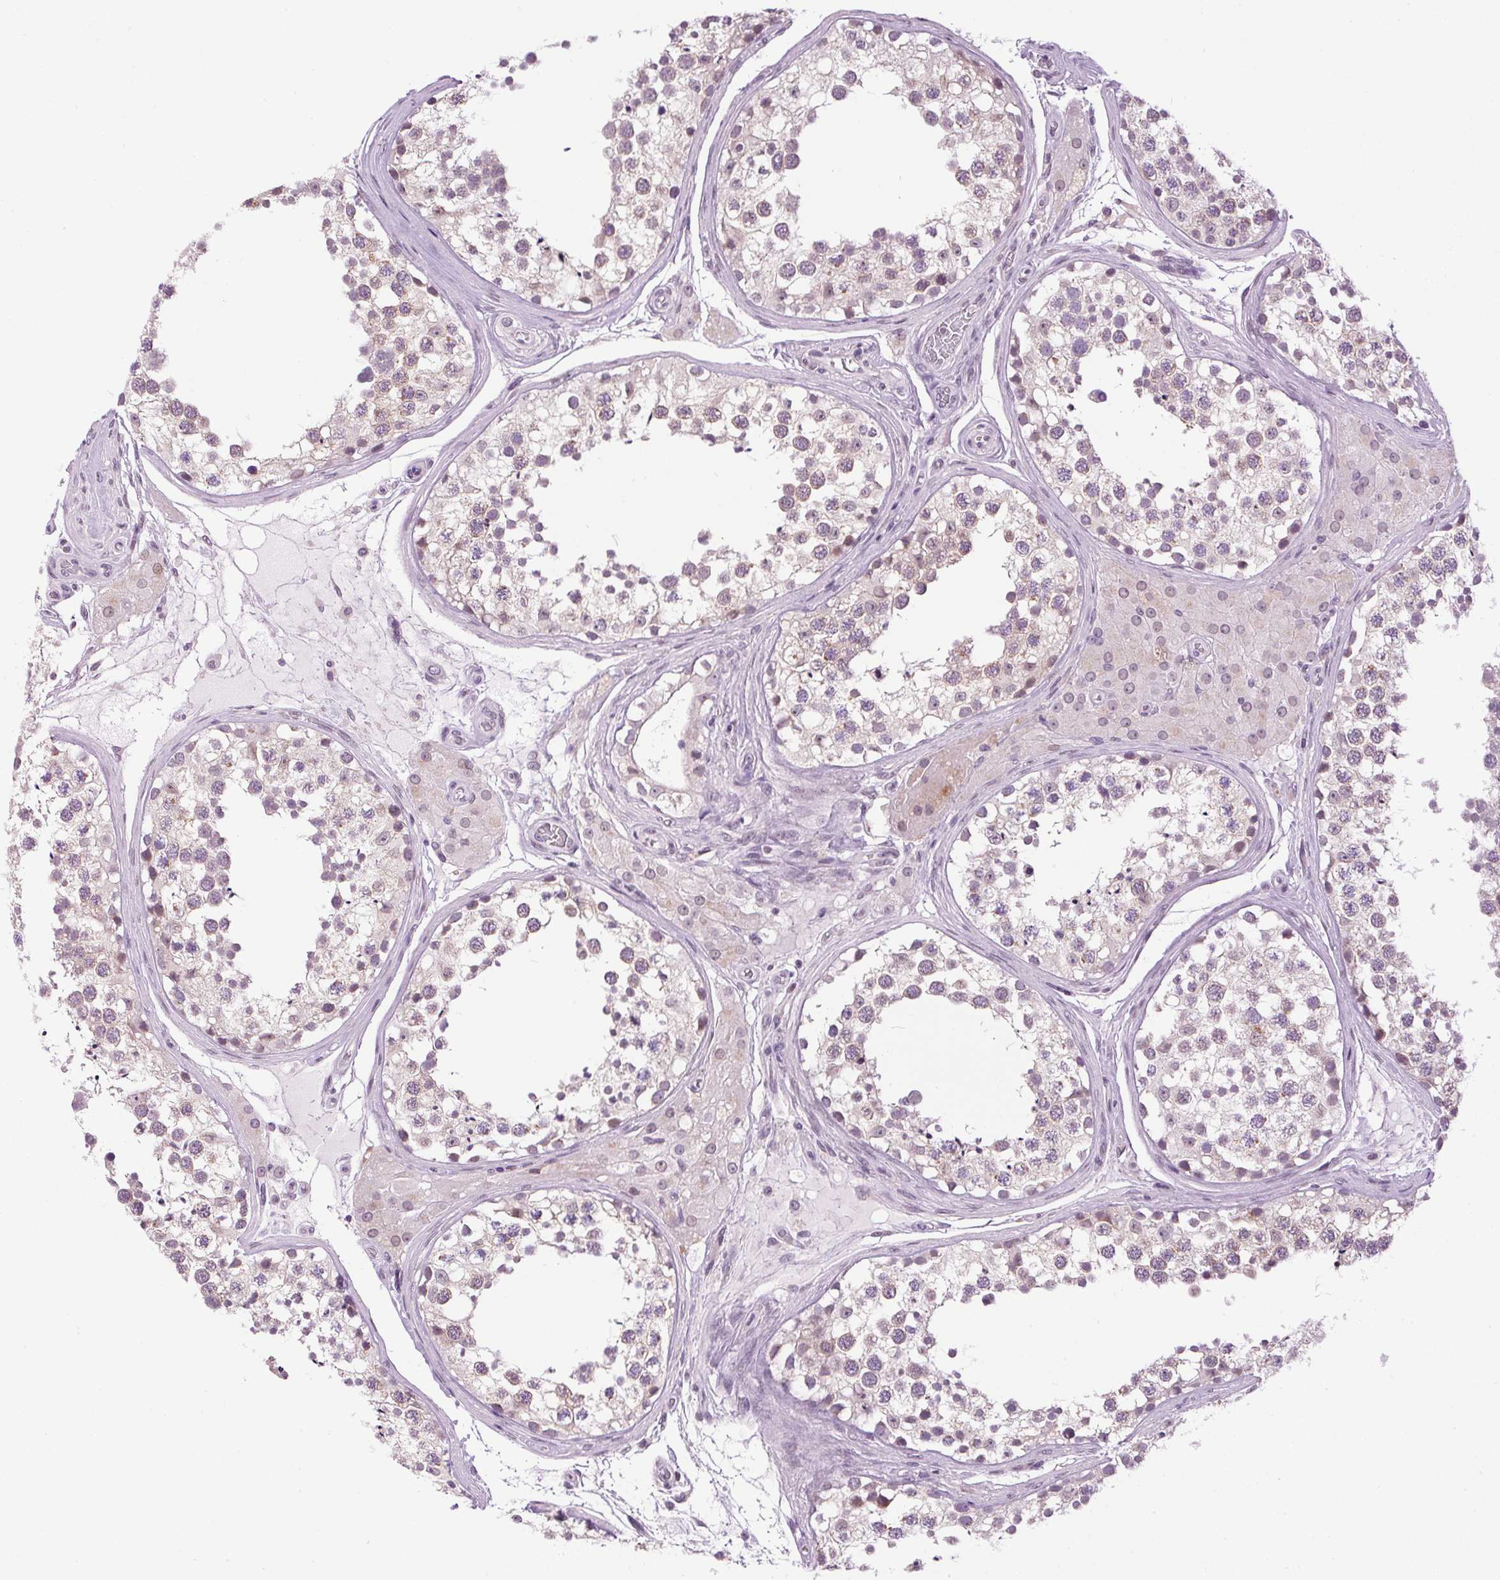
{"staining": {"intensity": "weak", "quantity": "25%-75%", "location": "cytoplasmic/membranous"}, "tissue": "testis", "cell_type": "Cells in seminiferous ducts", "image_type": "normal", "snomed": [{"axis": "morphology", "description": "Normal tissue, NOS"}, {"axis": "morphology", "description": "Seminoma, NOS"}, {"axis": "topography", "description": "Testis"}], "caption": "Cells in seminiferous ducts exhibit low levels of weak cytoplasmic/membranous expression in approximately 25%-75% of cells in normal human testis.", "gene": "SMIM13", "patient": {"sex": "male", "age": 65}}